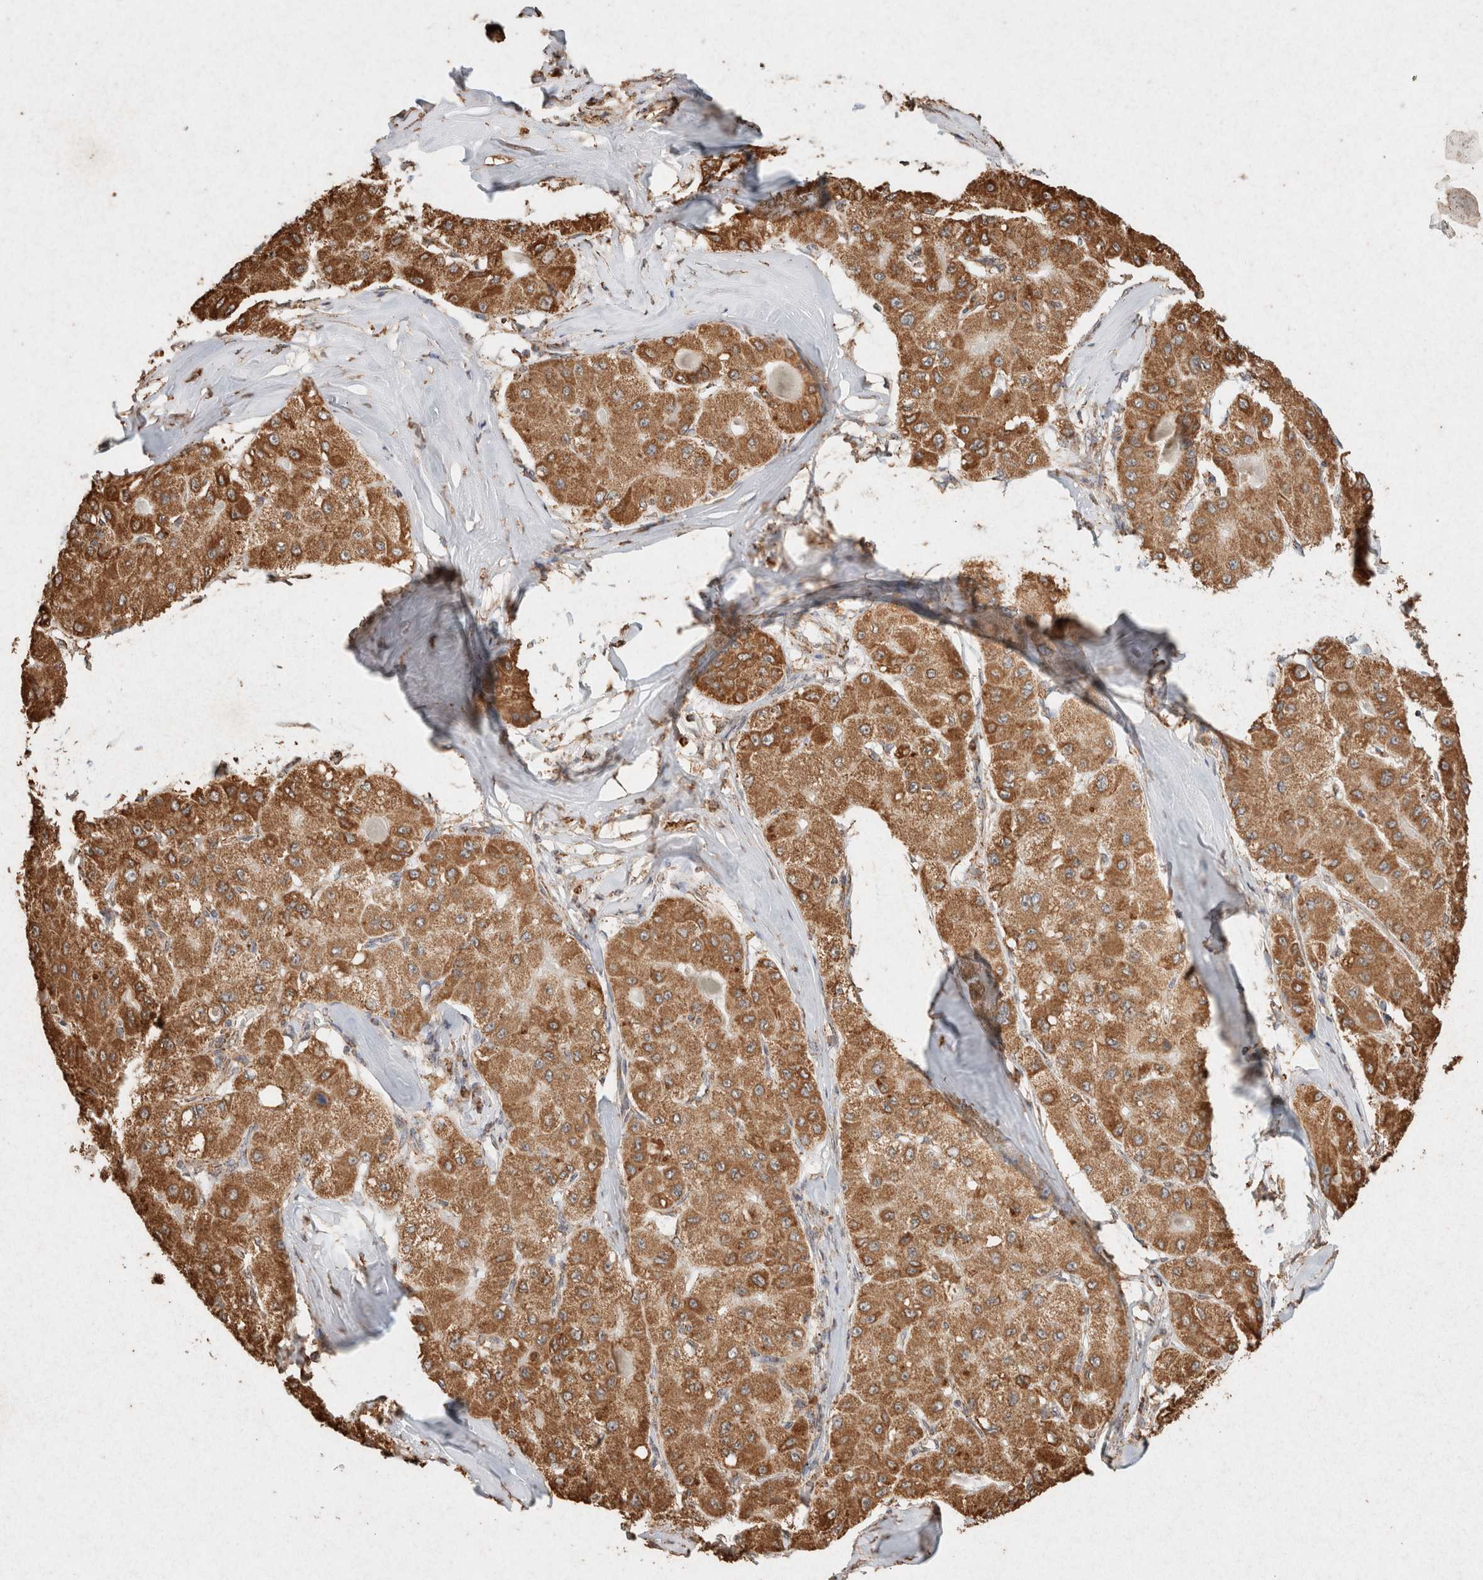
{"staining": {"intensity": "moderate", "quantity": ">75%", "location": "cytoplasmic/membranous"}, "tissue": "liver cancer", "cell_type": "Tumor cells", "image_type": "cancer", "snomed": [{"axis": "morphology", "description": "Carcinoma, Hepatocellular, NOS"}, {"axis": "topography", "description": "Liver"}], "caption": "Protein expression analysis of liver cancer (hepatocellular carcinoma) displays moderate cytoplasmic/membranous expression in about >75% of tumor cells. The staining was performed using DAB (3,3'-diaminobenzidine), with brown indicating positive protein expression. Nuclei are stained blue with hematoxylin.", "gene": "SDC2", "patient": {"sex": "male", "age": 80}}